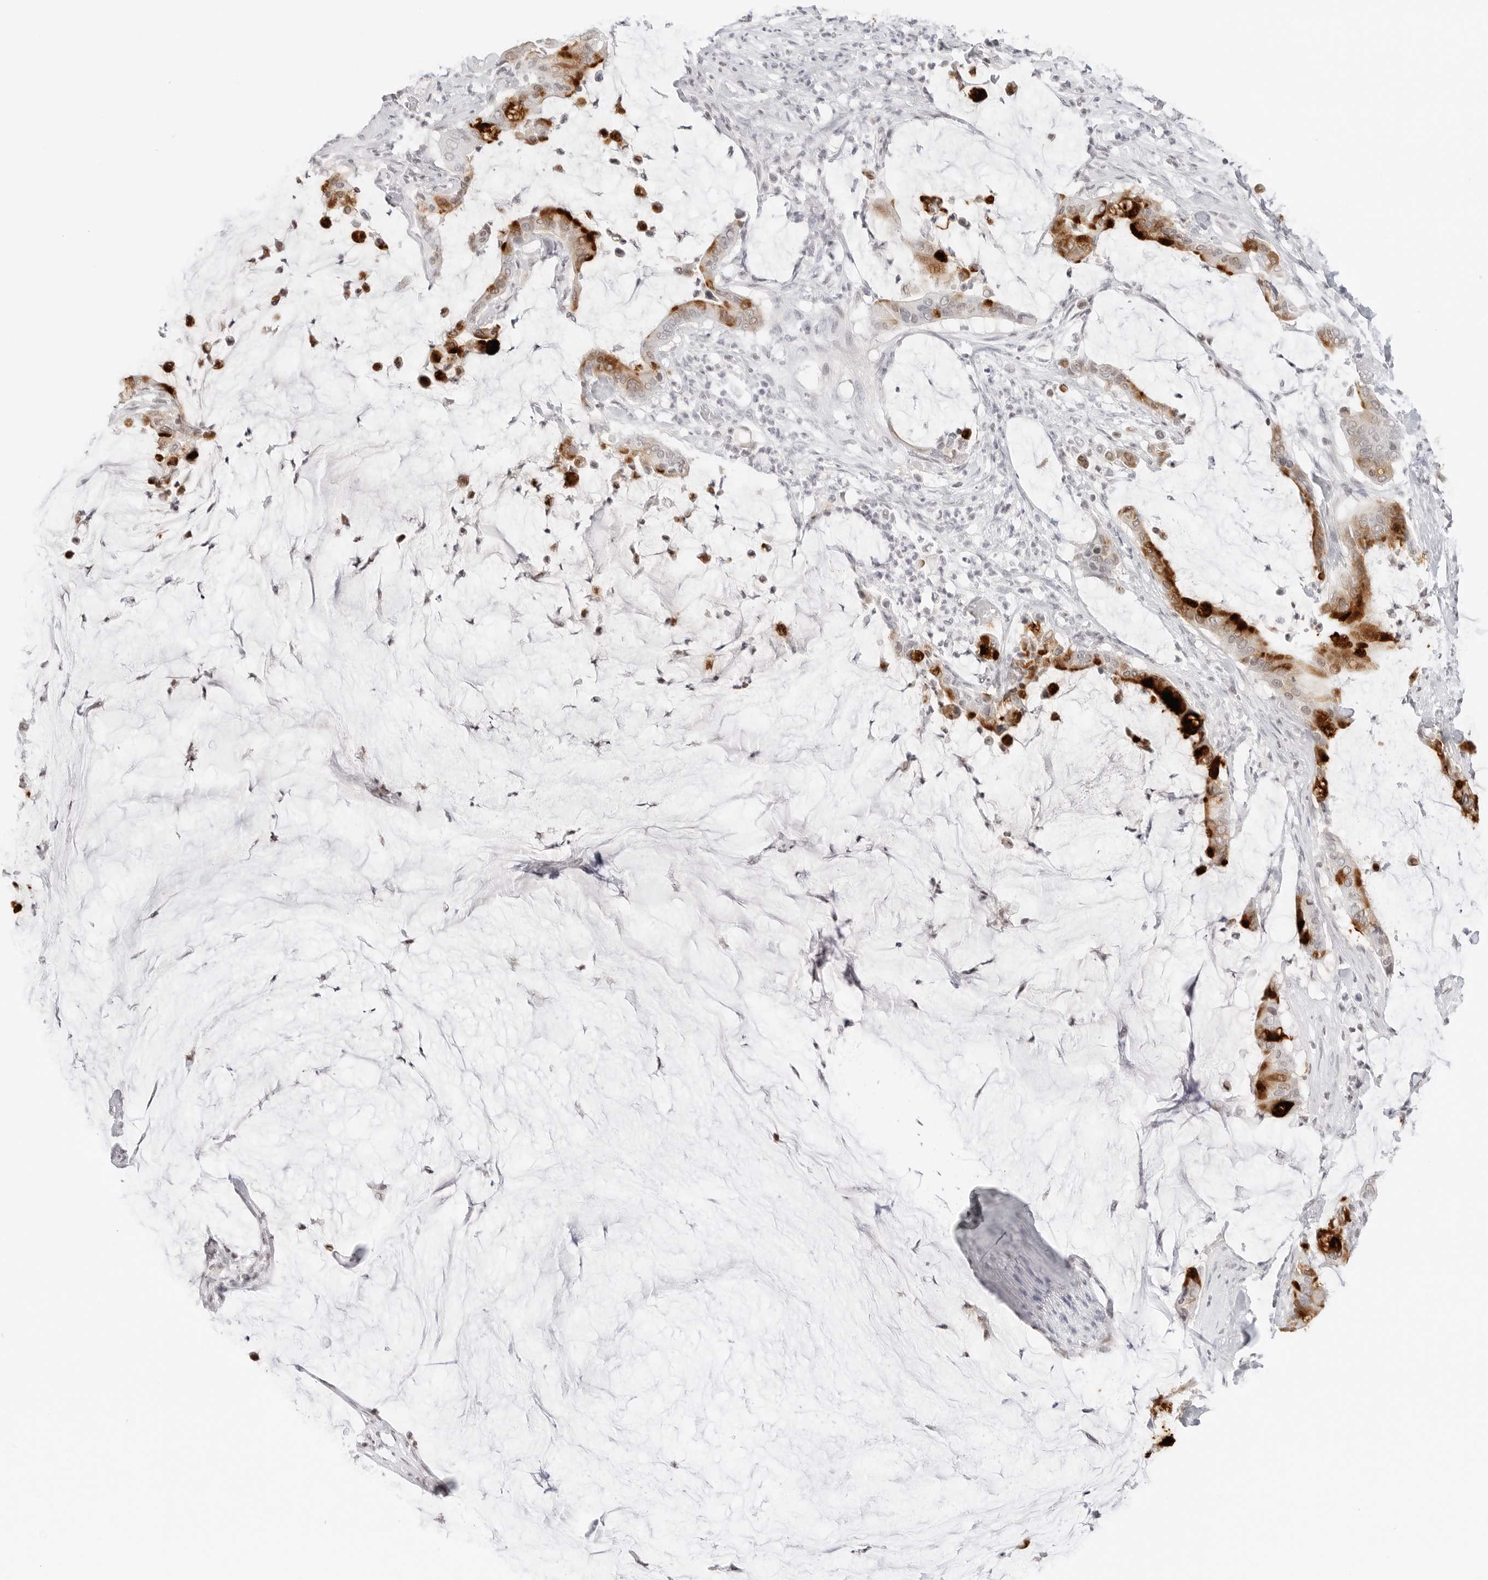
{"staining": {"intensity": "strong", "quantity": ">75%", "location": "cytoplasmic/membranous"}, "tissue": "pancreatic cancer", "cell_type": "Tumor cells", "image_type": "cancer", "snomed": [{"axis": "morphology", "description": "Adenocarcinoma, NOS"}, {"axis": "topography", "description": "Pancreas"}], "caption": "IHC of human pancreatic cancer (adenocarcinoma) reveals high levels of strong cytoplasmic/membranous expression in about >75% of tumor cells. The staining was performed using DAB (3,3'-diaminobenzidine), with brown indicating positive protein expression. Nuclei are stained blue with hematoxylin.", "gene": "TFF2", "patient": {"sex": "male", "age": 41}}